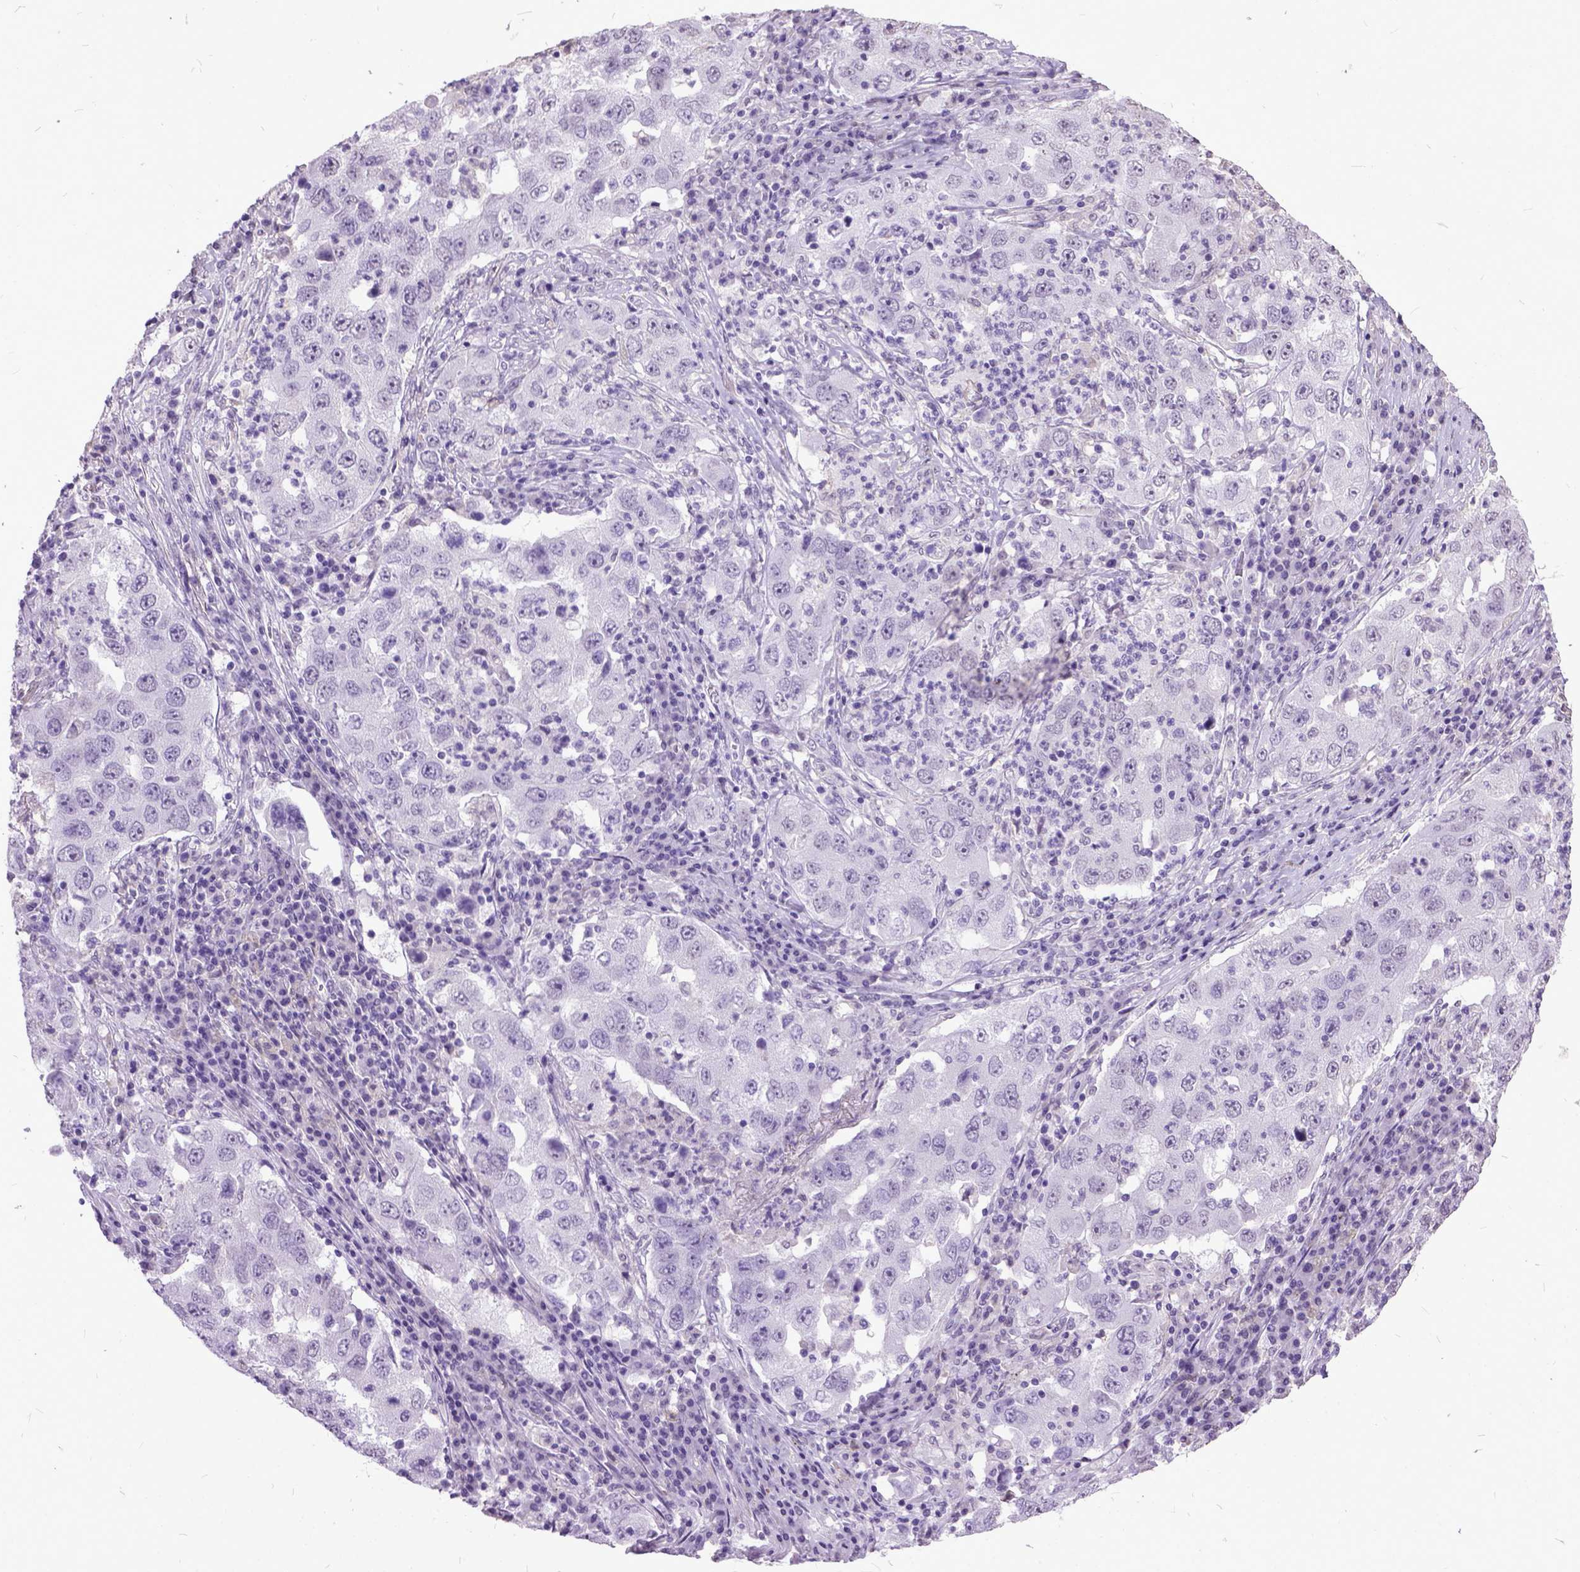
{"staining": {"intensity": "negative", "quantity": "none", "location": "none"}, "tissue": "lung cancer", "cell_type": "Tumor cells", "image_type": "cancer", "snomed": [{"axis": "morphology", "description": "Adenocarcinoma, NOS"}, {"axis": "topography", "description": "Lung"}], "caption": "Tumor cells are negative for protein expression in human lung cancer. Nuclei are stained in blue.", "gene": "MARCHF10", "patient": {"sex": "male", "age": 73}}